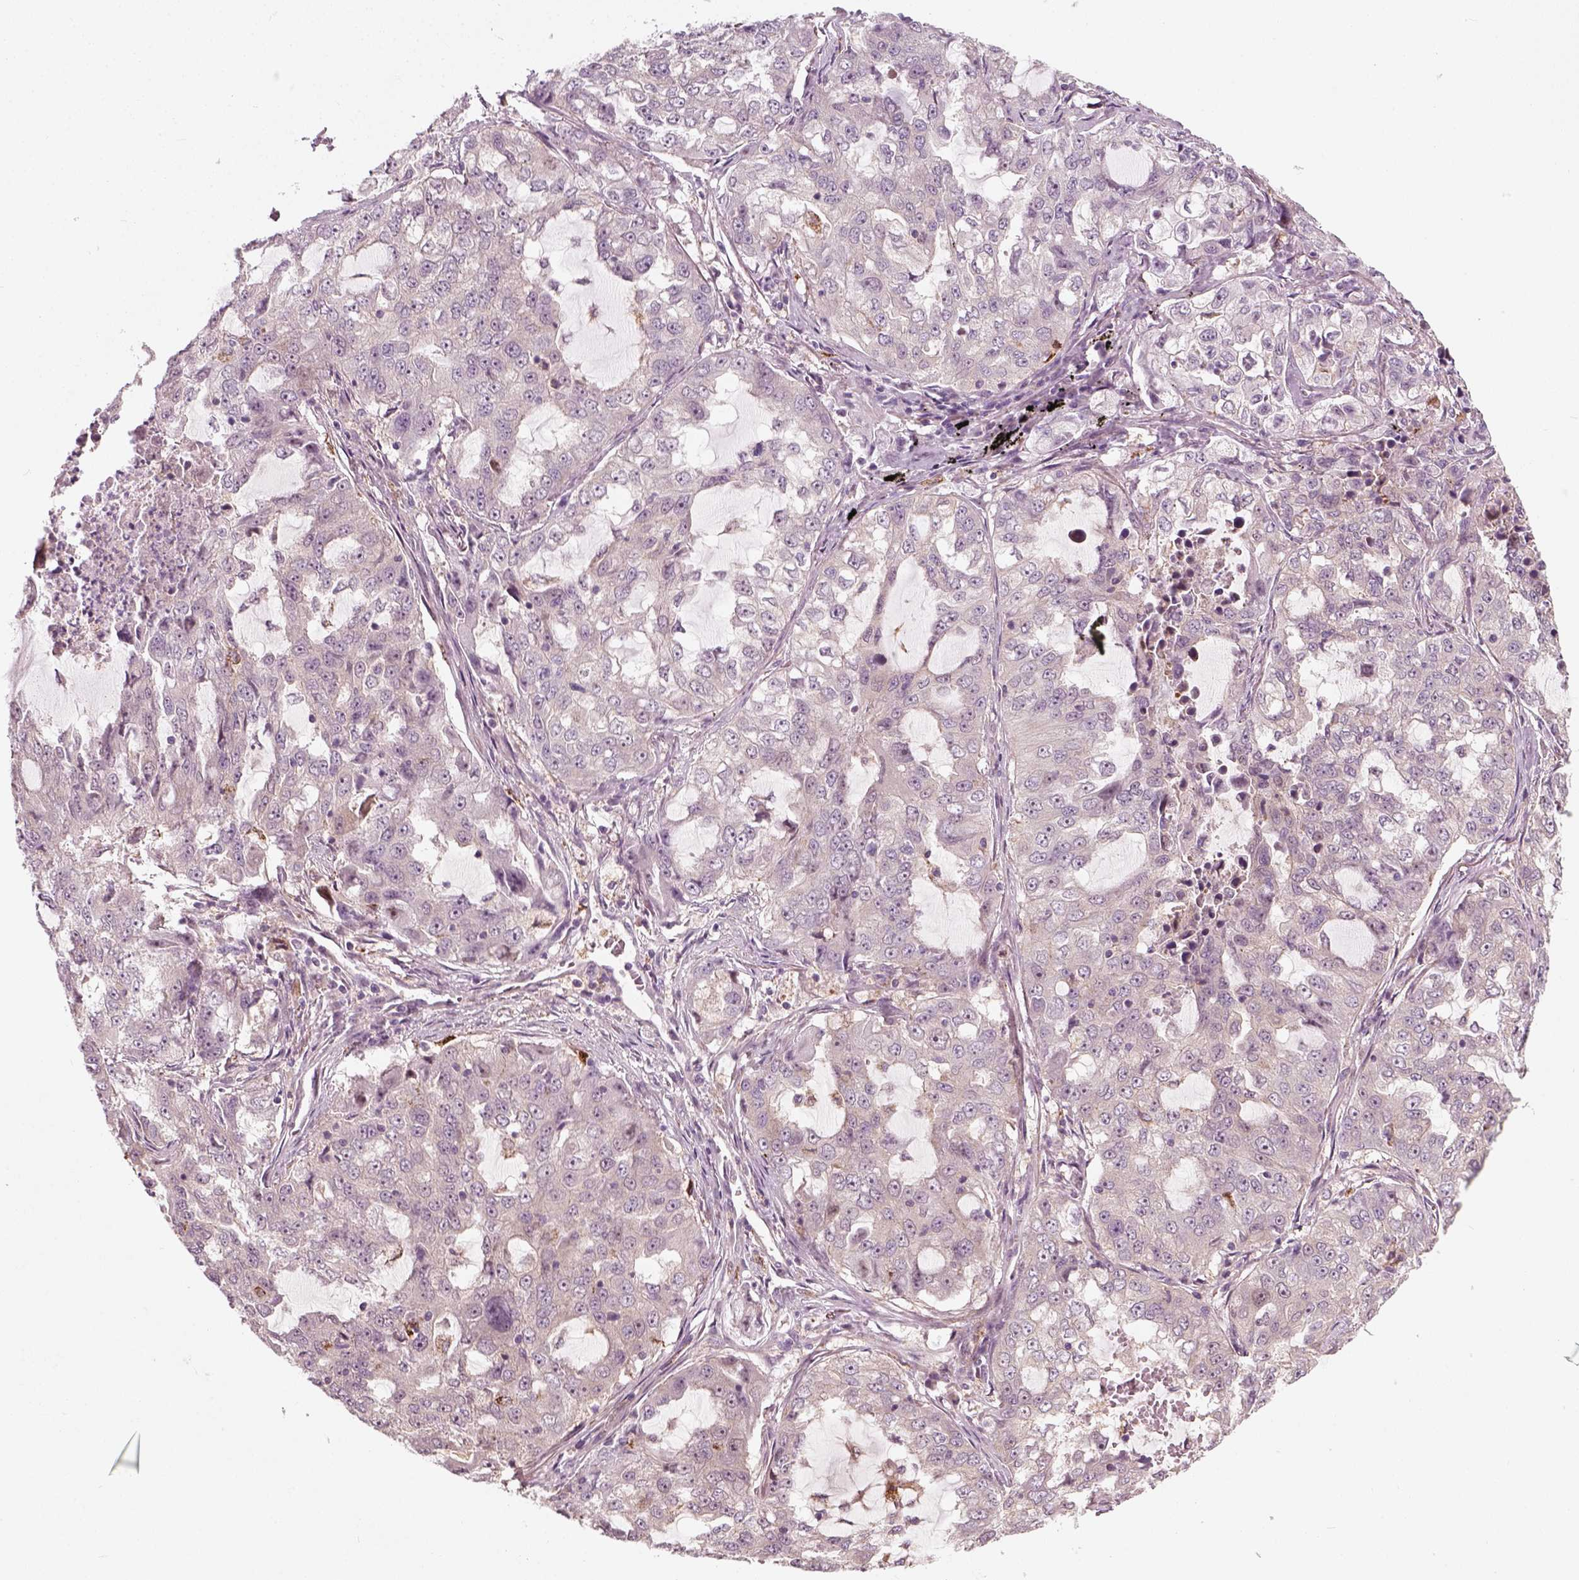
{"staining": {"intensity": "negative", "quantity": "none", "location": "none"}, "tissue": "lung cancer", "cell_type": "Tumor cells", "image_type": "cancer", "snomed": [{"axis": "morphology", "description": "Adenocarcinoma, NOS"}, {"axis": "topography", "description": "Lung"}], "caption": "DAB immunohistochemical staining of lung adenocarcinoma reveals no significant expression in tumor cells. (Brightfield microscopy of DAB immunohistochemistry at high magnification).", "gene": "DNASE1L1", "patient": {"sex": "female", "age": 61}}